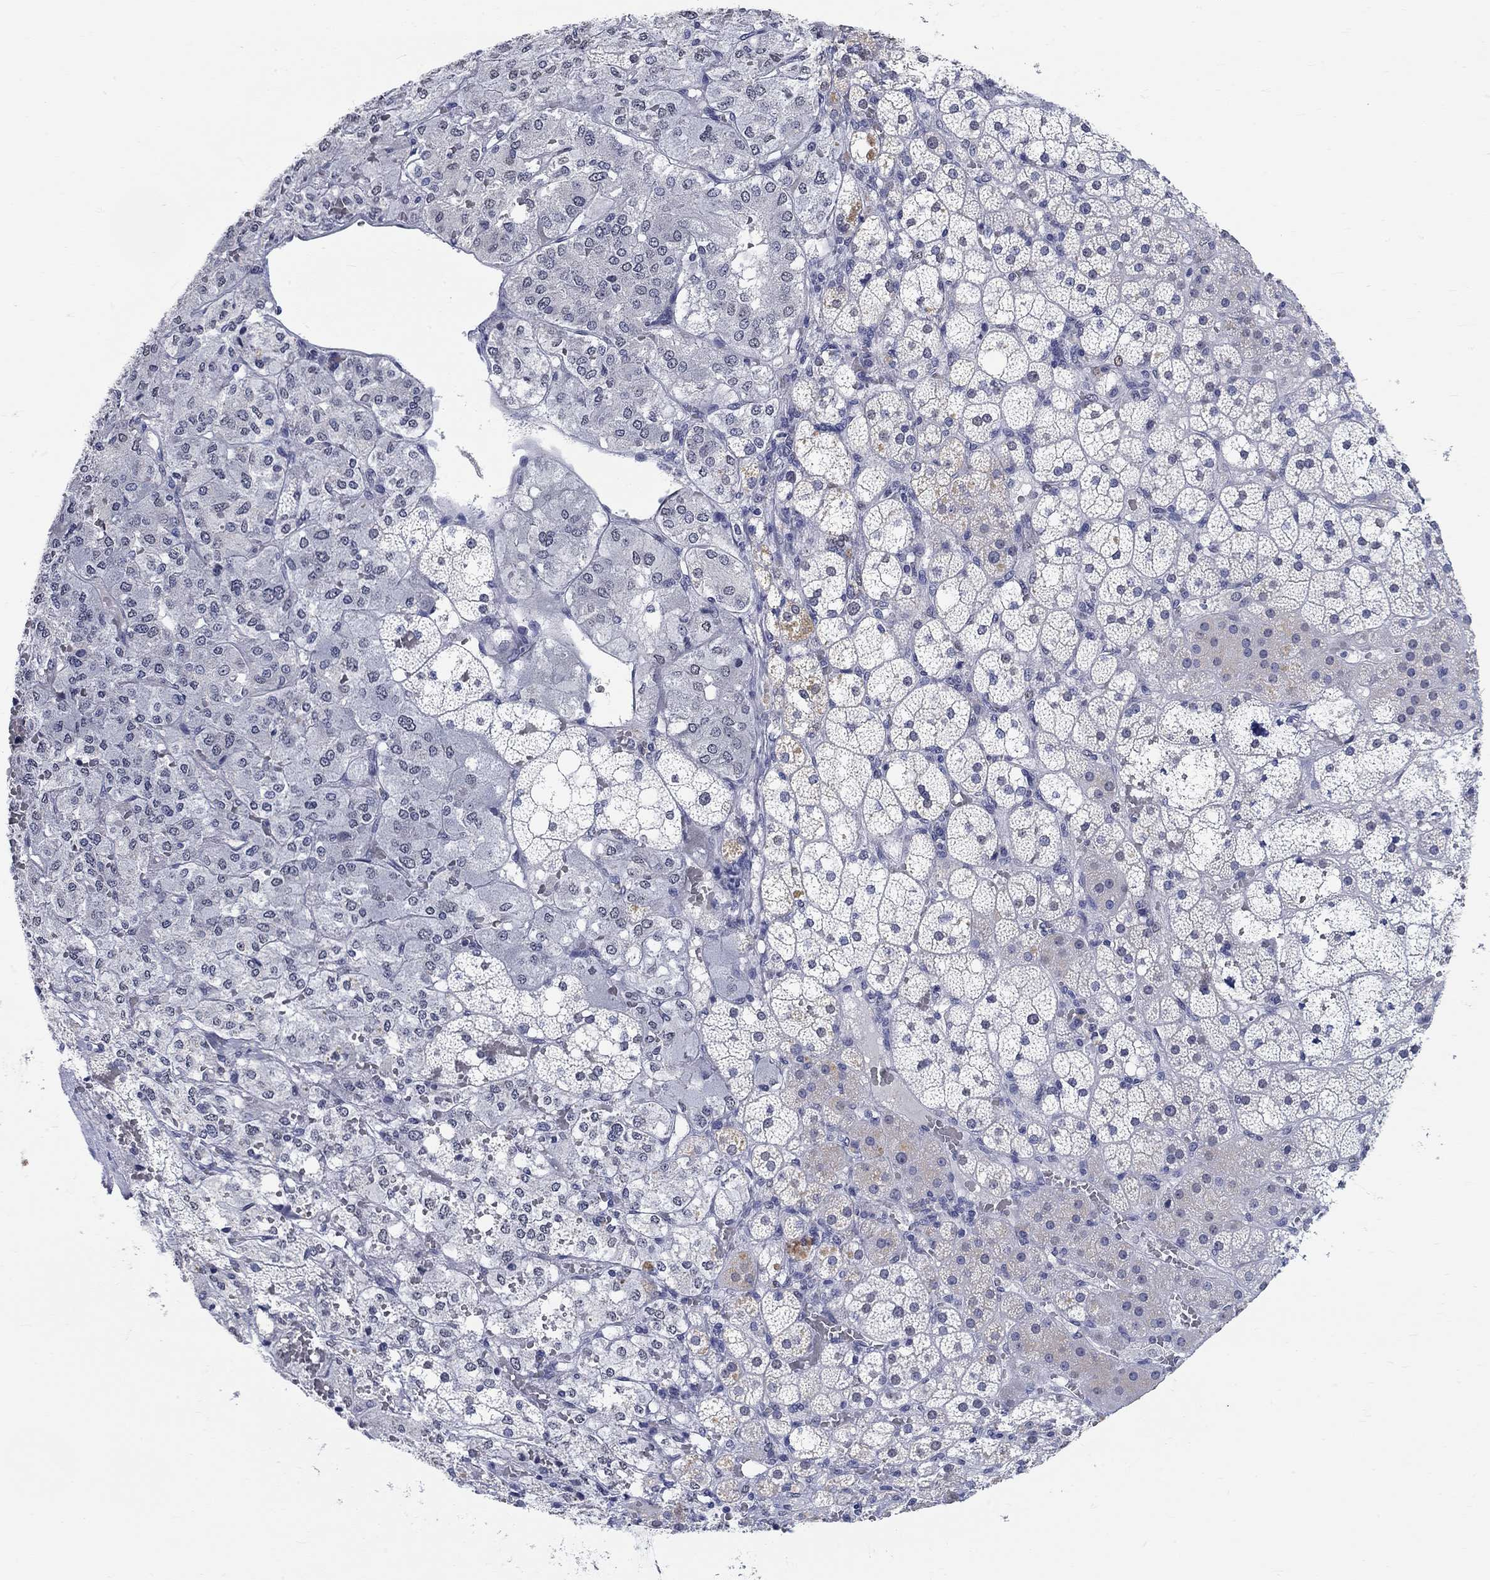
{"staining": {"intensity": "negative", "quantity": "none", "location": "none"}, "tissue": "adrenal gland", "cell_type": "Glandular cells", "image_type": "normal", "snomed": [{"axis": "morphology", "description": "Normal tissue, NOS"}, {"axis": "topography", "description": "Adrenal gland"}], "caption": "This is a photomicrograph of immunohistochemistry staining of normal adrenal gland, which shows no positivity in glandular cells. Nuclei are stained in blue.", "gene": "ANKS1B", "patient": {"sex": "male", "age": 53}}